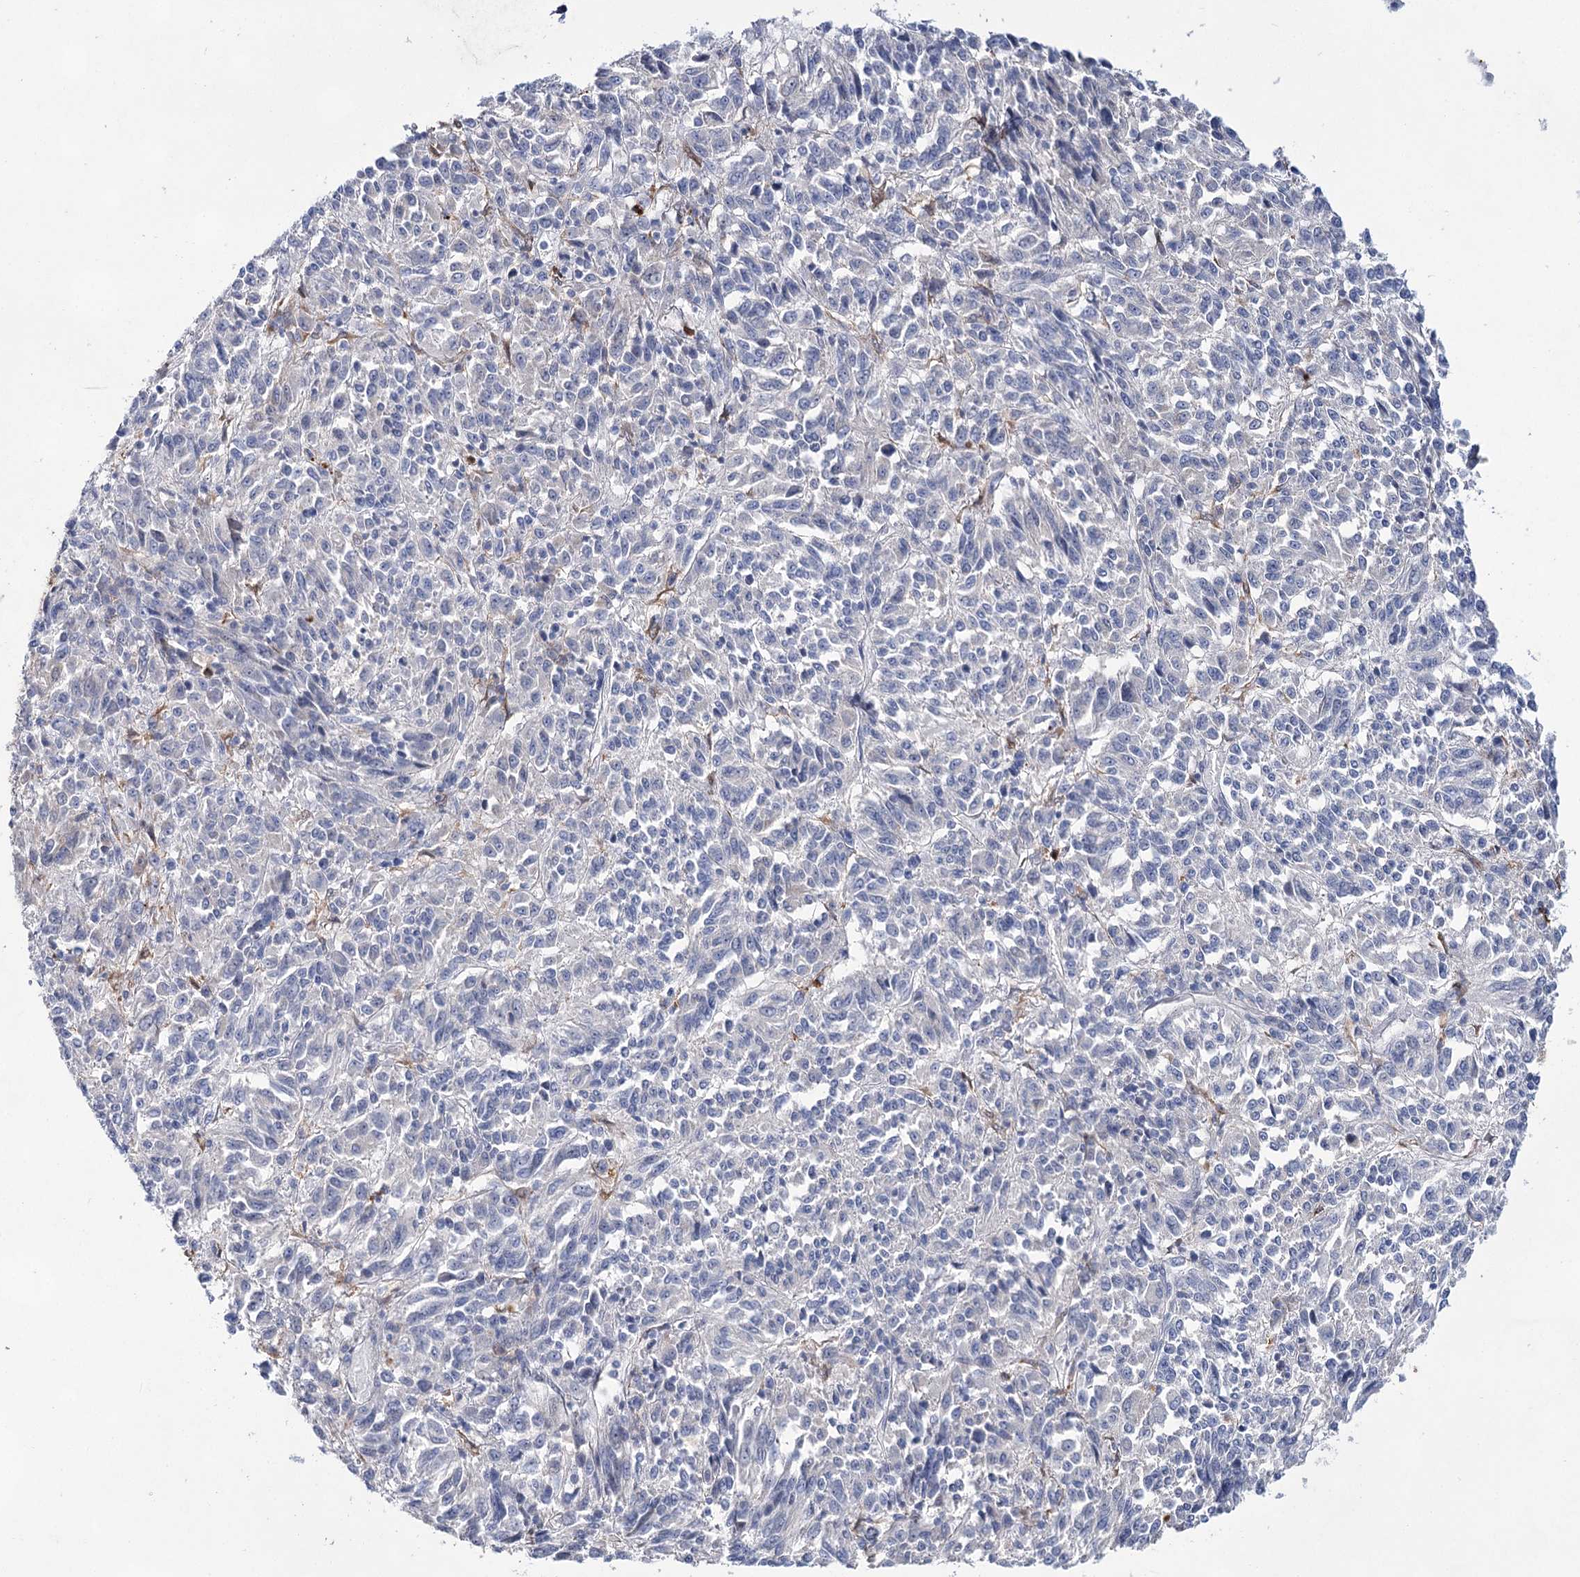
{"staining": {"intensity": "negative", "quantity": "none", "location": "none"}, "tissue": "melanoma", "cell_type": "Tumor cells", "image_type": "cancer", "snomed": [{"axis": "morphology", "description": "Malignant melanoma, Metastatic site"}, {"axis": "topography", "description": "Lung"}], "caption": "This is an immunohistochemistry (IHC) histopathology image of melanoma. There is no staining in tumor cells.", "gene": "UGDH", "patient": {"sex": "male", "age": 64}}